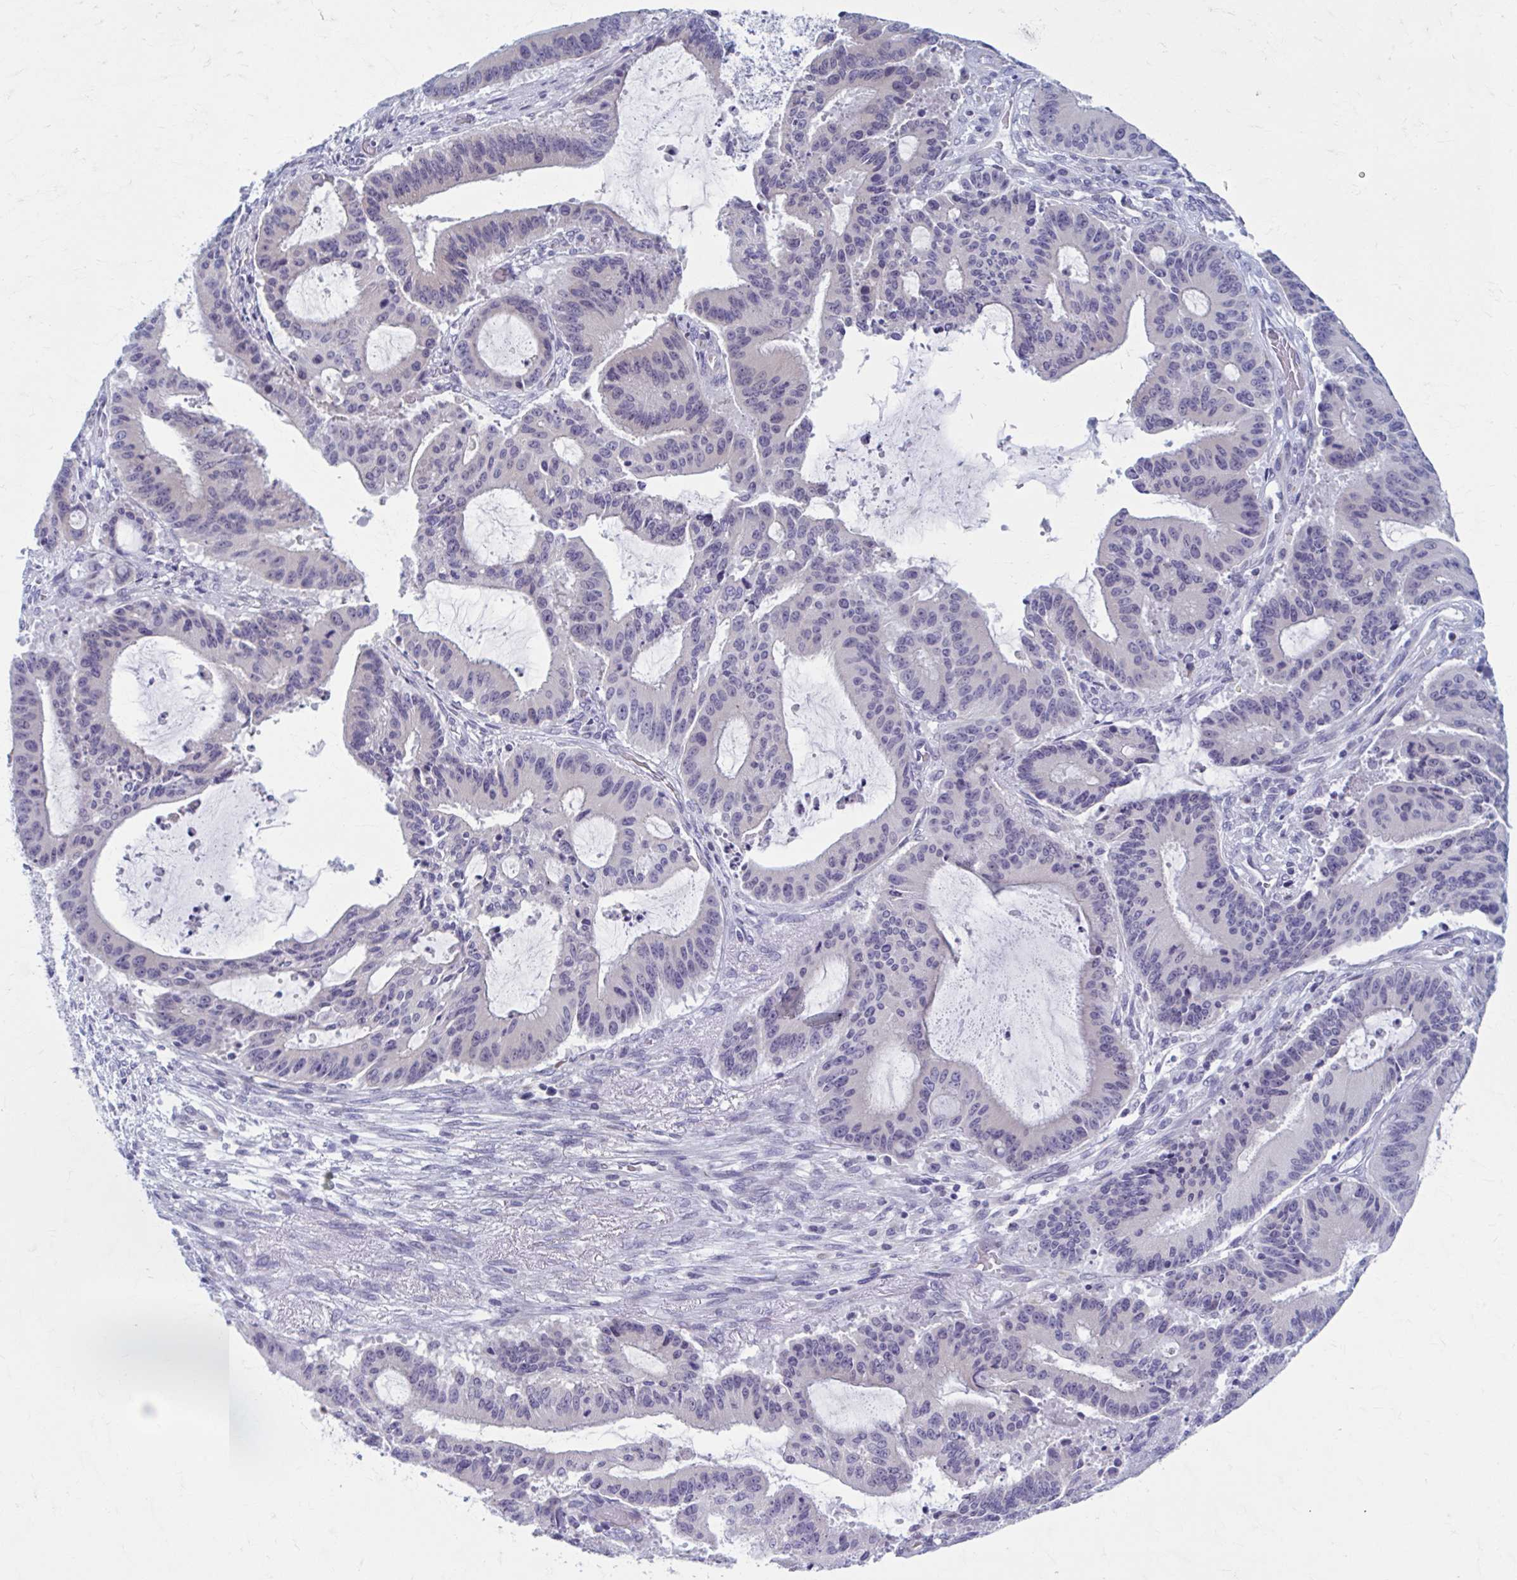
{"staining": {"intensity": "negative", "quantity": "none", "location": "none"}, "tissue": "liver cancer", "cell_type": "Tumor cells", "image_type": "cancer", "snomed": [{"axis": "morphology", "description": "Normal tissue, NOS"}, {"axis": "morphology", "description": "Cholangiocarcinoma"}, {"axis": "topography", "description": "Liver"}, {"axis": "topography", "description": "Peripheral nerve tissue"}], "caption": "An image of human liver cancer (cholangiocarcinoma) is negative for staining in tumor cells.", "gene": "CCDC105", "patient": {"sex": "female", "age": 73}}